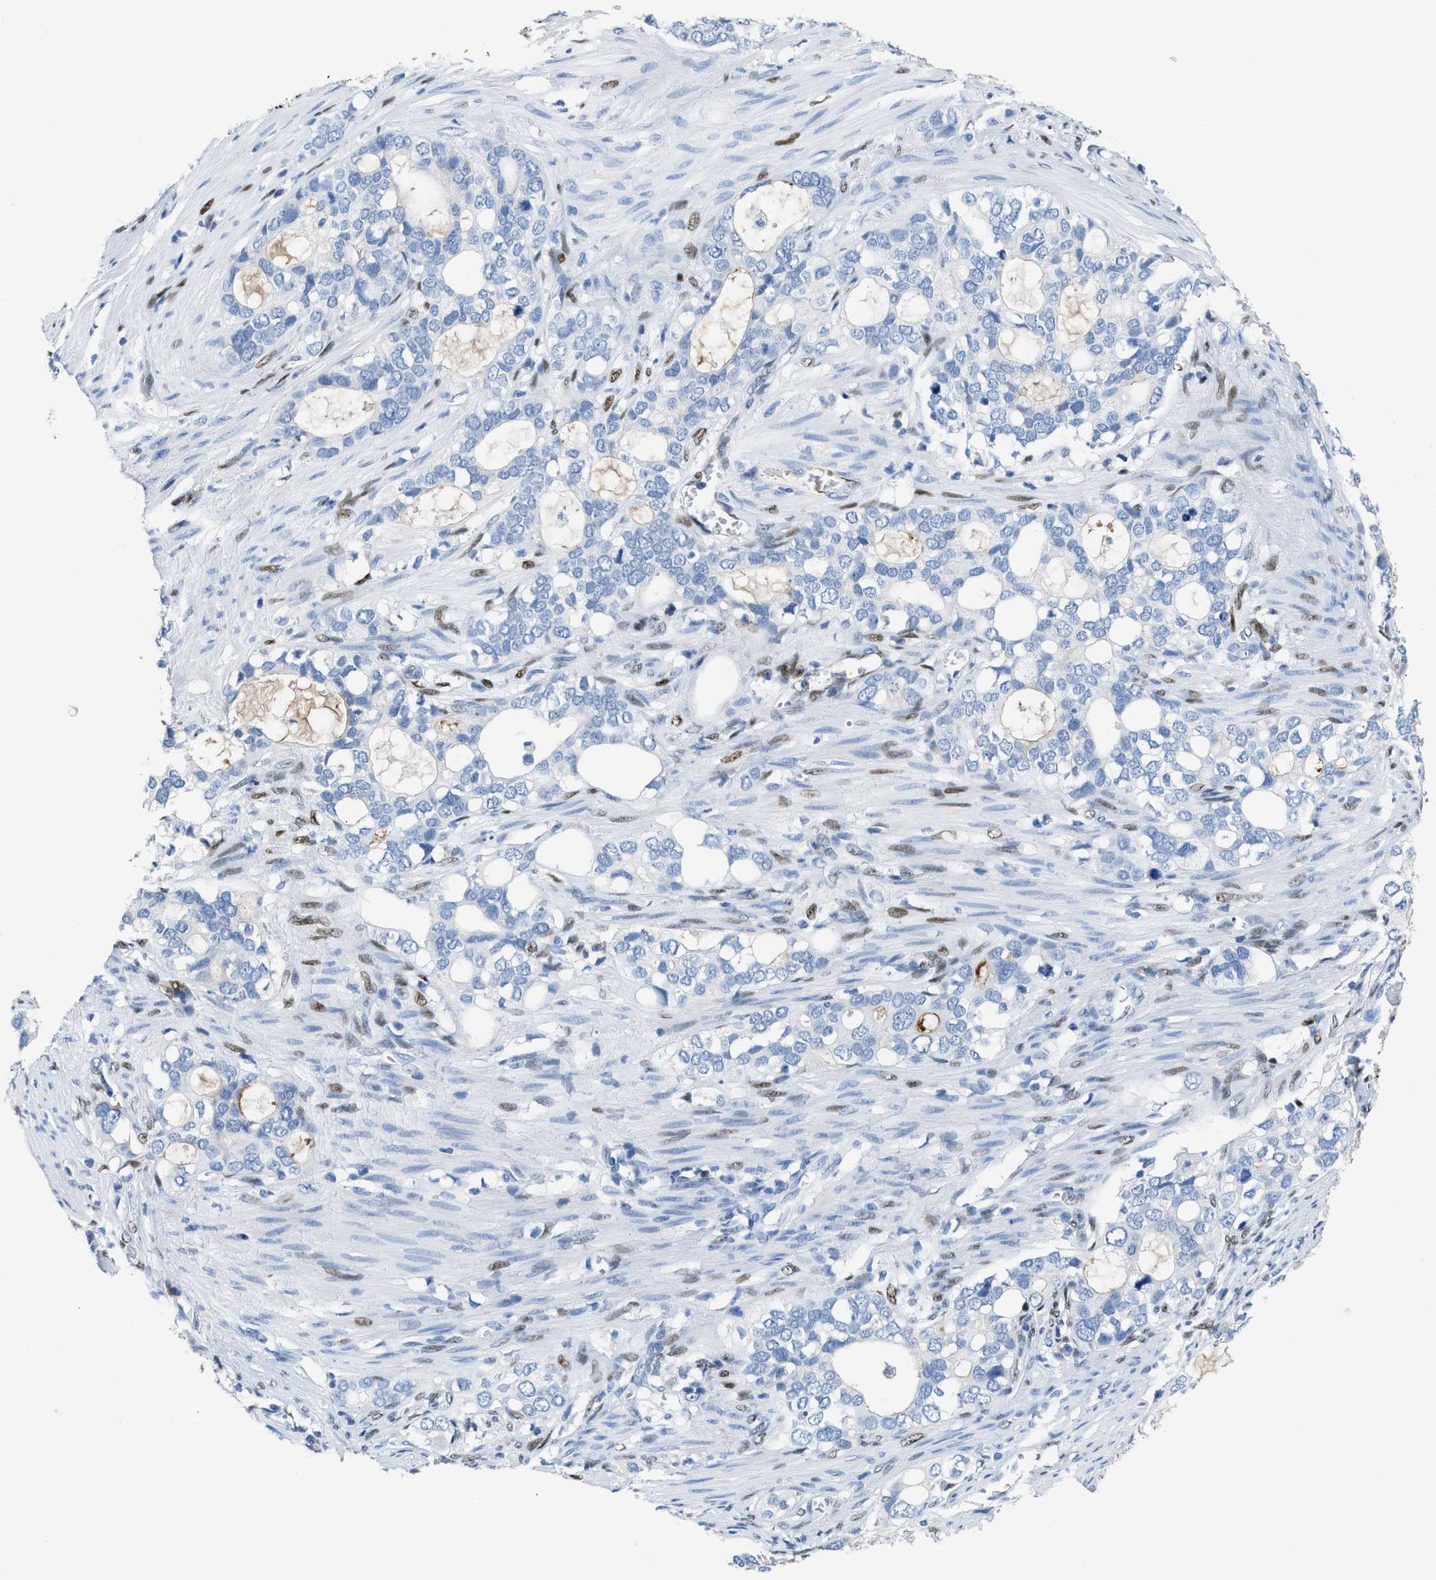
{"staining": {"intensity": "negative", "quantity": "none", "location": "none"}, "tissue": "stomach cancer", "cell_type": "Tumor cells", "image_type": "cancer", "snomed": [{"axis": "morphology", "description": "Adenocarcinoma, NOS"}, {"axis": "topography", "description": "Stomach"}], "caption": "Tumor cells show no significant positivity in stomach cancer (adenocarcinoma).", "gene": "LEF1", "patient": {"sex": "female", "age": 75}}